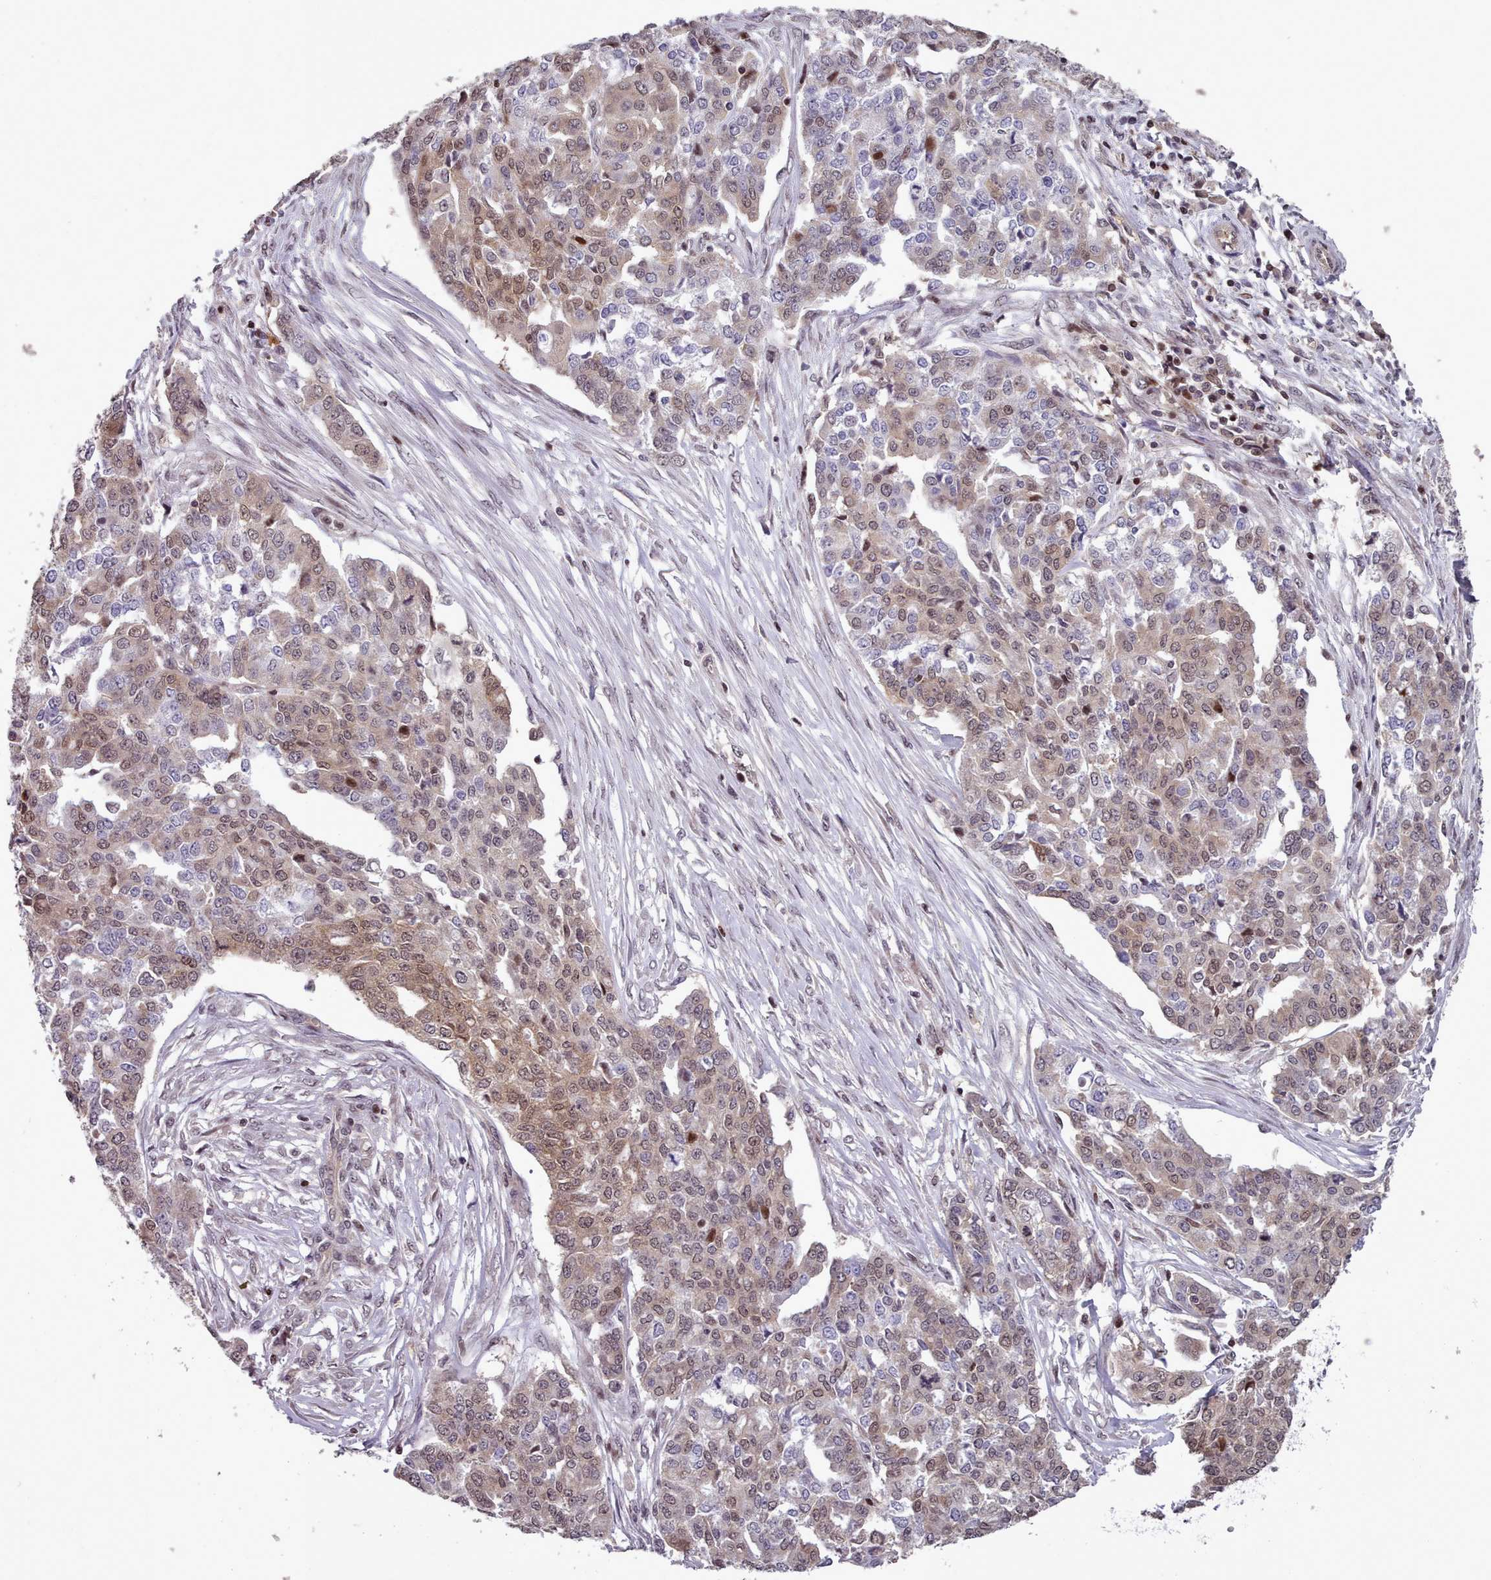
{"staining": {"intensity": "weak", "quantity": ">75%", "location": "cytoplasmic/membranous,nuclear"}, "tissue": "ovarian cancer", "cell_type": "Tumor cells", "image_type": "cancer", "snomed": [{"axis": "morphology", "description": "Cystadenocarcinoma, serous, NOS"}, {"axis": "topography", "description": "Soft tissue"}, {"axis": "topography", "description": "Ovary"}], "caption": "A brown stain highlights weak cytoplasmic/membranous and nuclear positivity of a protein in serous cystadenocarcinoma (ovarian) tumor cells.", "gene": "ENSA", "patient": {"sex": "female", "age": 57}}